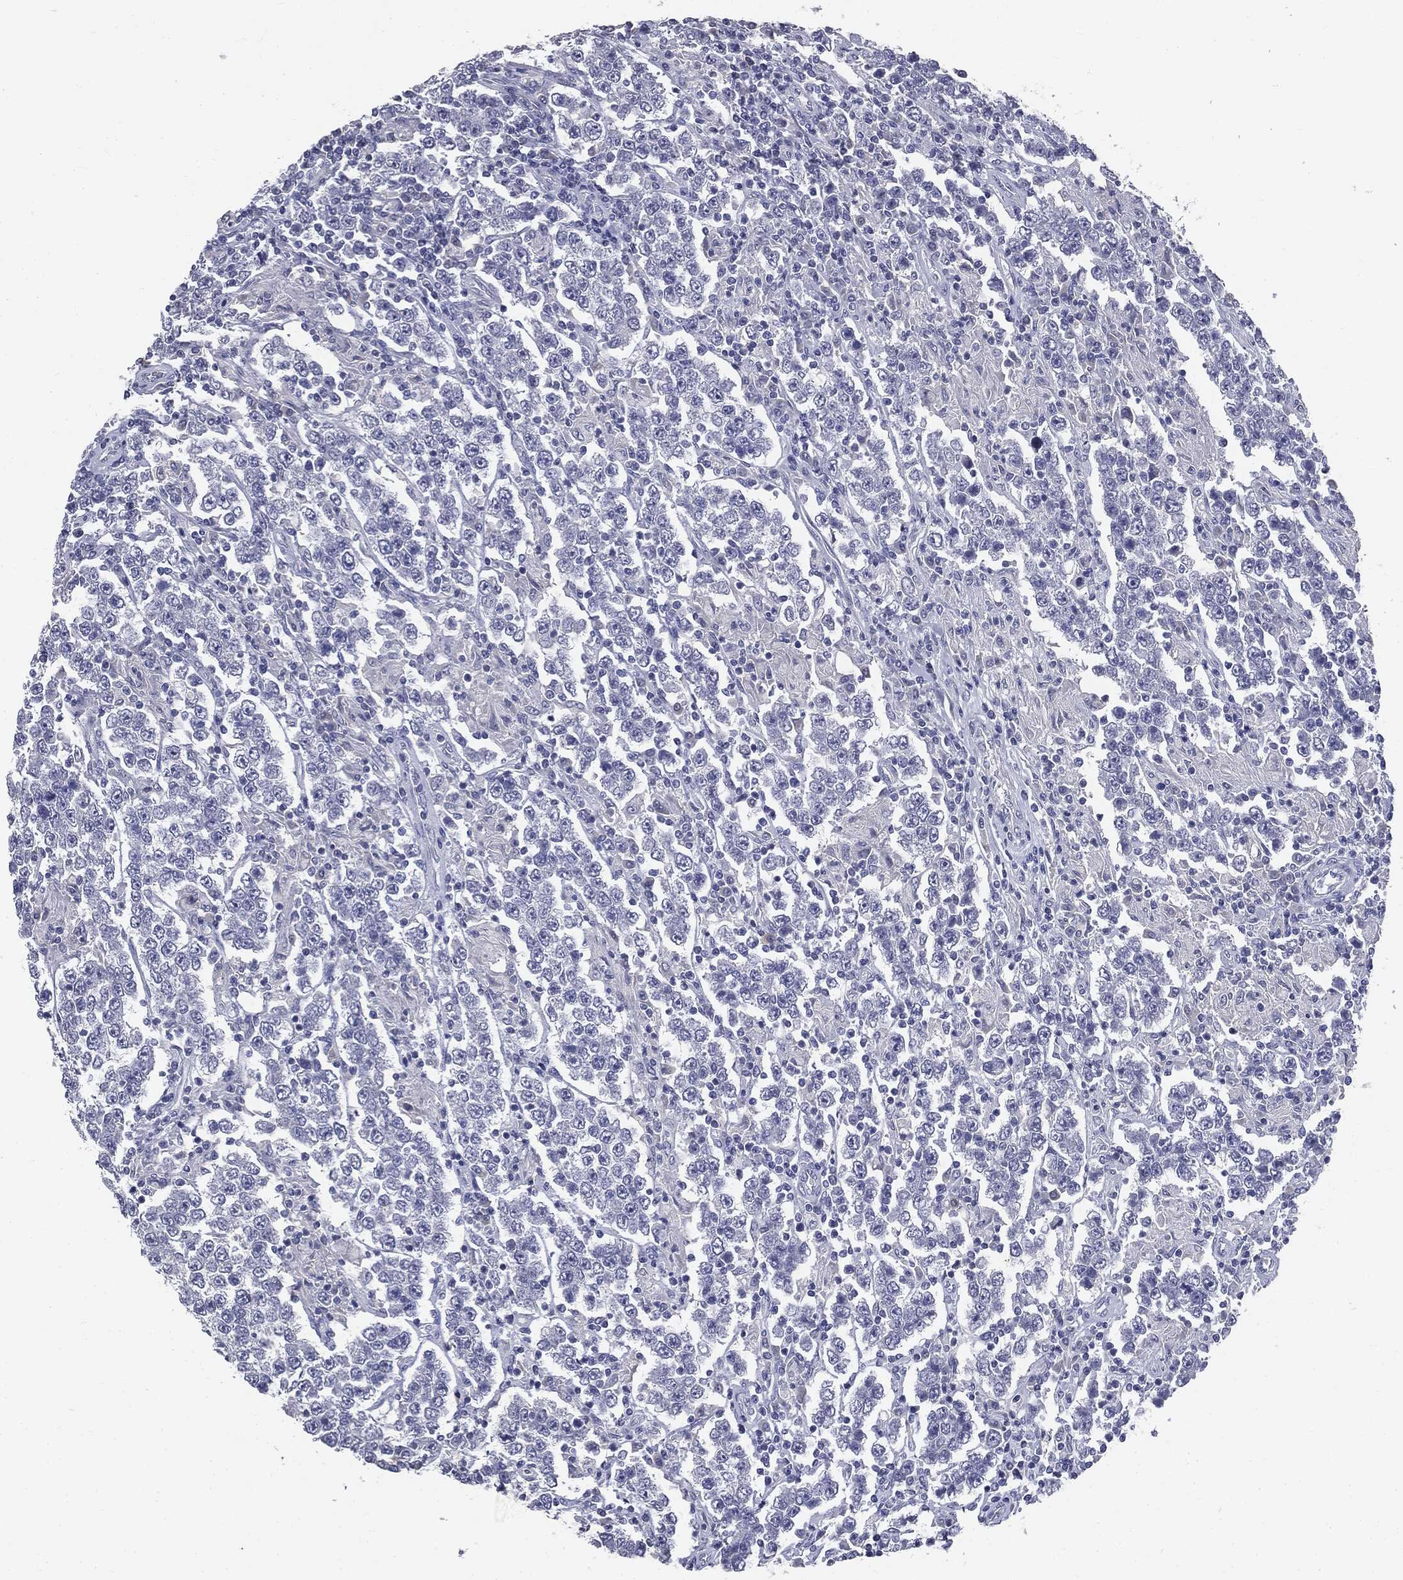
{"staining": {"intensity": "negative", "quantity": "none", "location": "none"}, "tissue": "testis cancer", "cell_type": "Tumor cells", "image_type": "cancer", "snomed": [{"axis": "morphology", "description": "Normal tissue, NOS"}, {"axis": "morphology", "description": "Urothelial carcinoma, High grade"}, {"axis": "morphology", "description": "Seminoma, NOS"}, {"axis": "morphology", "description": "Carcinoma, Embryonal, NOS"}, {"axis": "topography", "description": "Urinary bladder"}, {"axis": "topography", "description": "Testis"}], "caption": "An immunohistochemistry (IHC) image of urothelial carcinoma (high-grade) (testis) is shown. There is no staining in tumor cells of urothelial carcinoma (high-grade) (testis).", "gene": "AFP", "patient": {"sex": "male", "age": 41}}